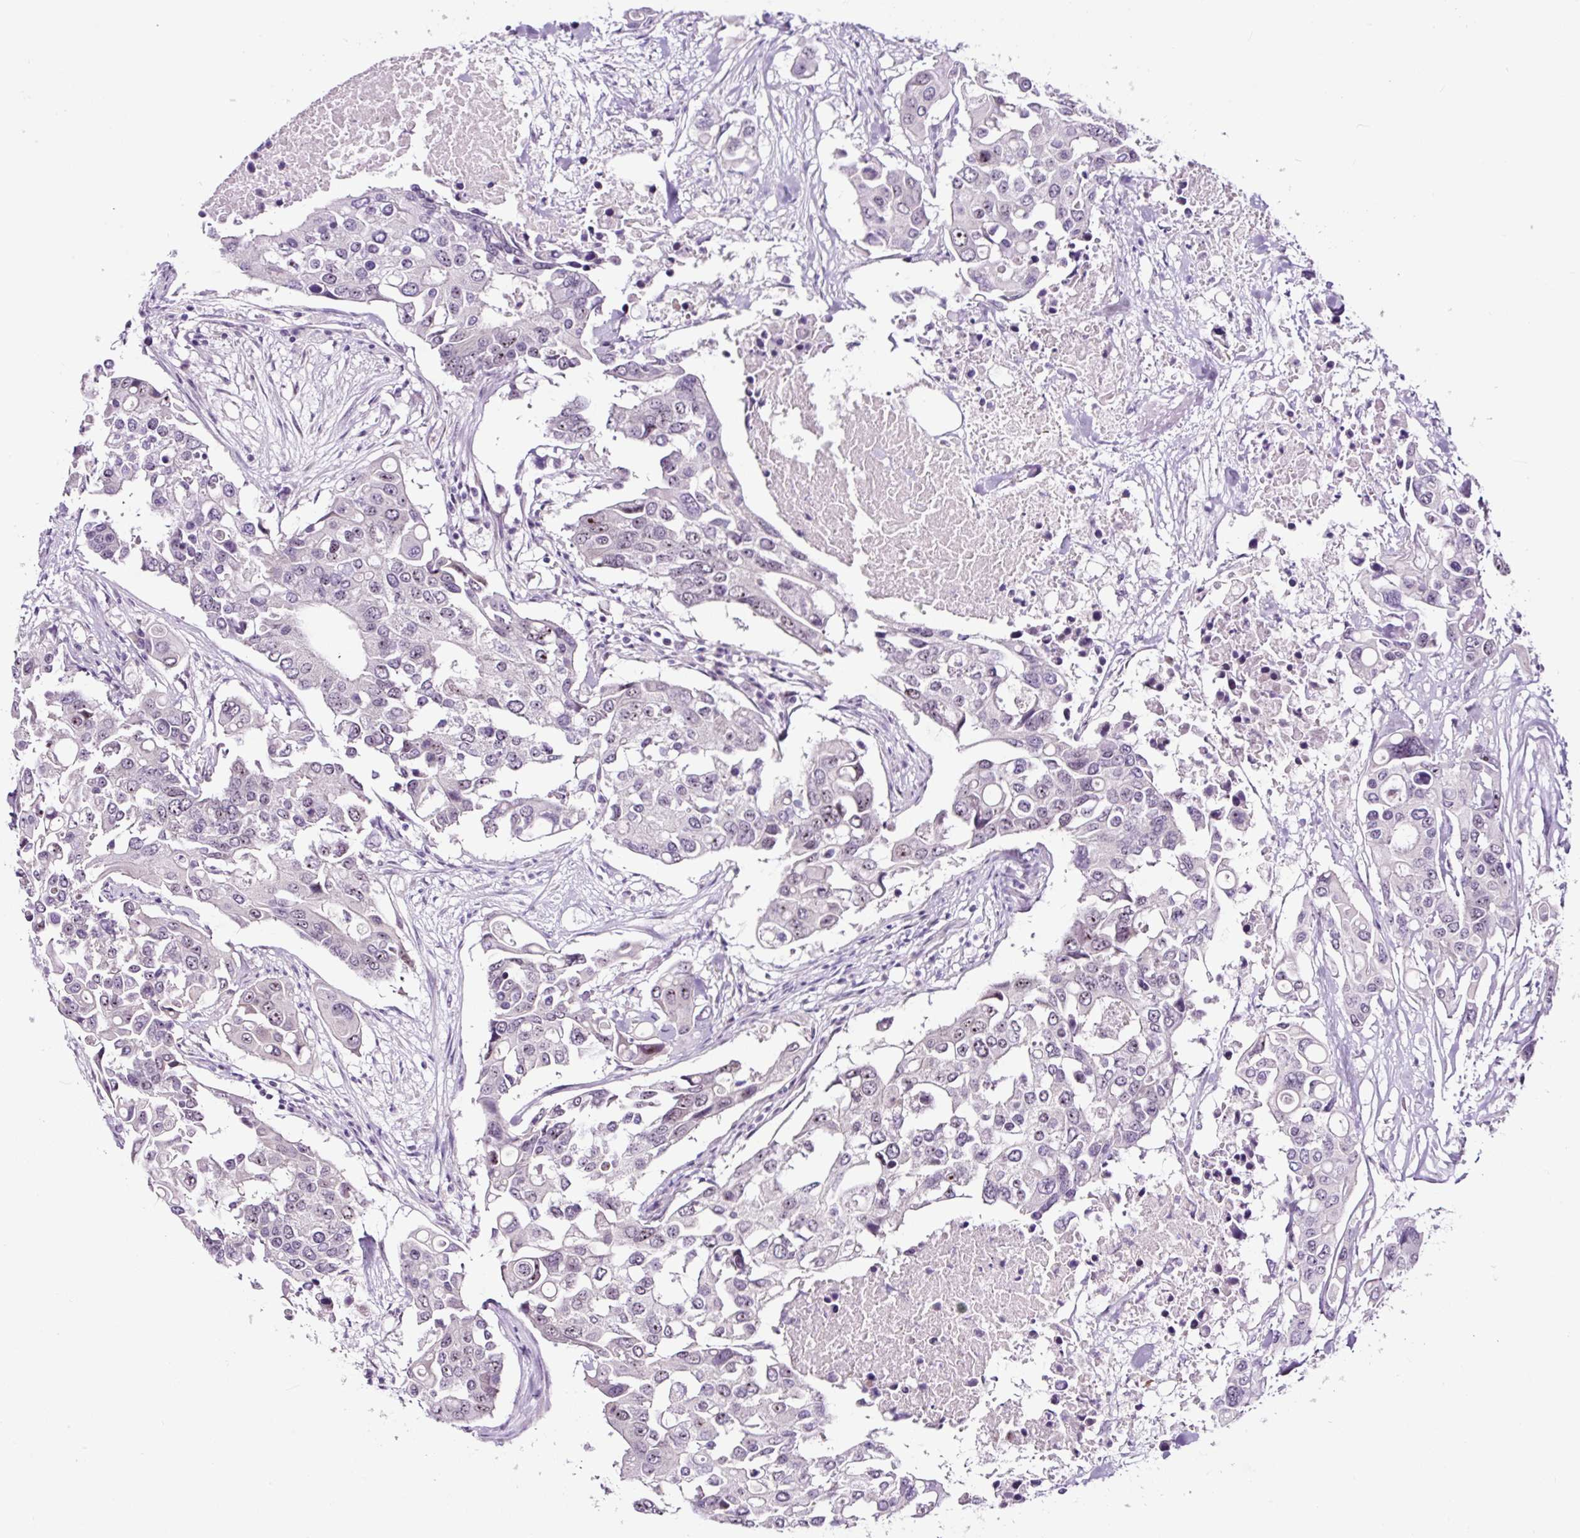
{"staining": {"intensity": "weak", "quantity": "<25%", "location": "nuclear"}, "tissue": "colorectal cancer", "cell_type": "Tumor cells", "image_type": "cancer", "snomed": [{"axis": "morphology", "description": "Adenocarcinoma, NOS"}, {"axis": "topography", "description": "Colon"}], "caption": "IHC micrograph of human colorectal cancer (adenocarcinoma) stained for a protein (brown), which exhibits no staining in tumor cells.", "gene": "NOM1", "patient": {"sex": "male", "age": 77}}